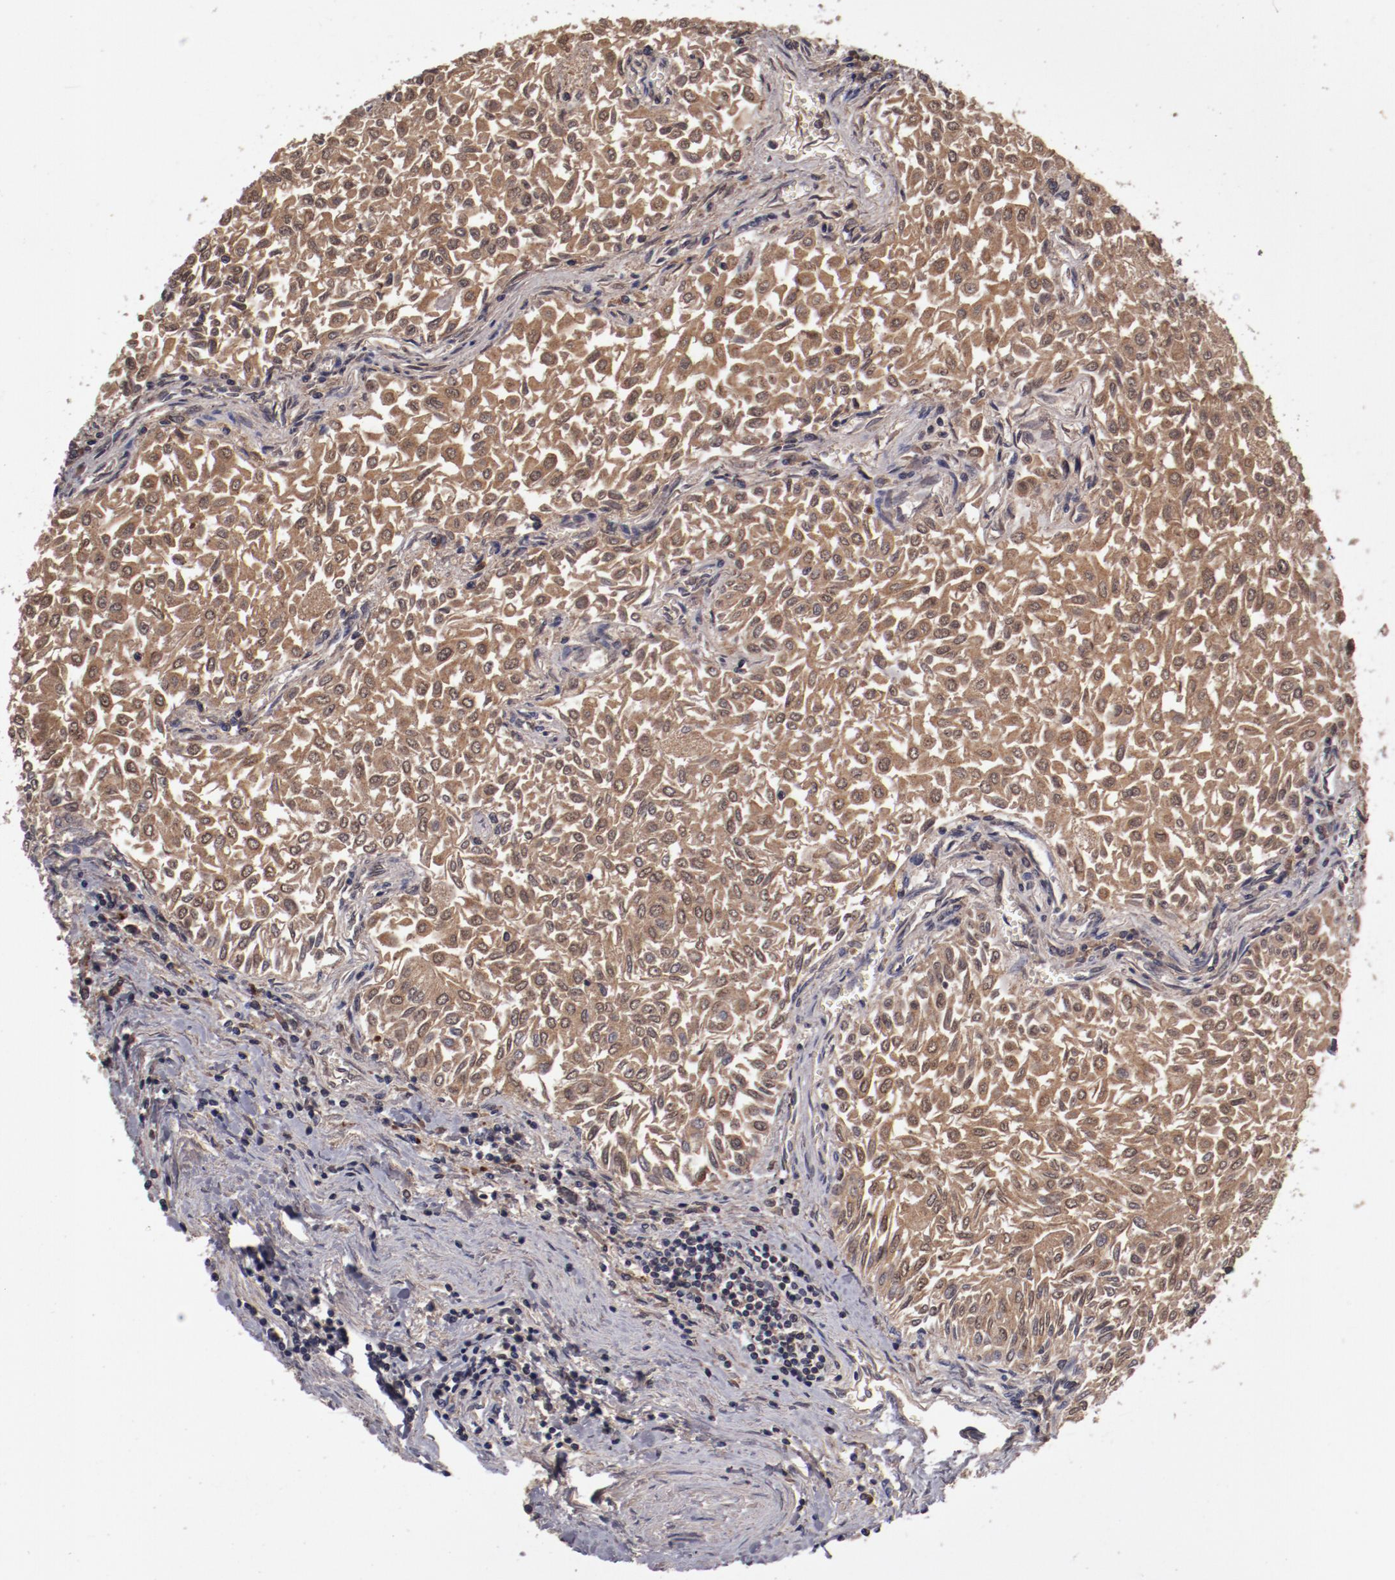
{"staining": {"intensity": "moderate", "quantity": ">75%", "location": "cytoplasmic/membranous"}, "tissue": "urothelial cancer", "cell_type": "Tumor cells", "image_type": "cancer", "snomed": [{"axis": "morphology", "description": "Urothelial carcinoma, Low grade"}, {"axis": "topography", "description": "Urinary bladder"}], "caption": "Tumor cells show medium levels of moderate cytoplasmic/membranous positivity in approximately >75% of cells in human urothelial cancer.", "gene": "CP", "patient": {"sex": "male", "age": 64}}